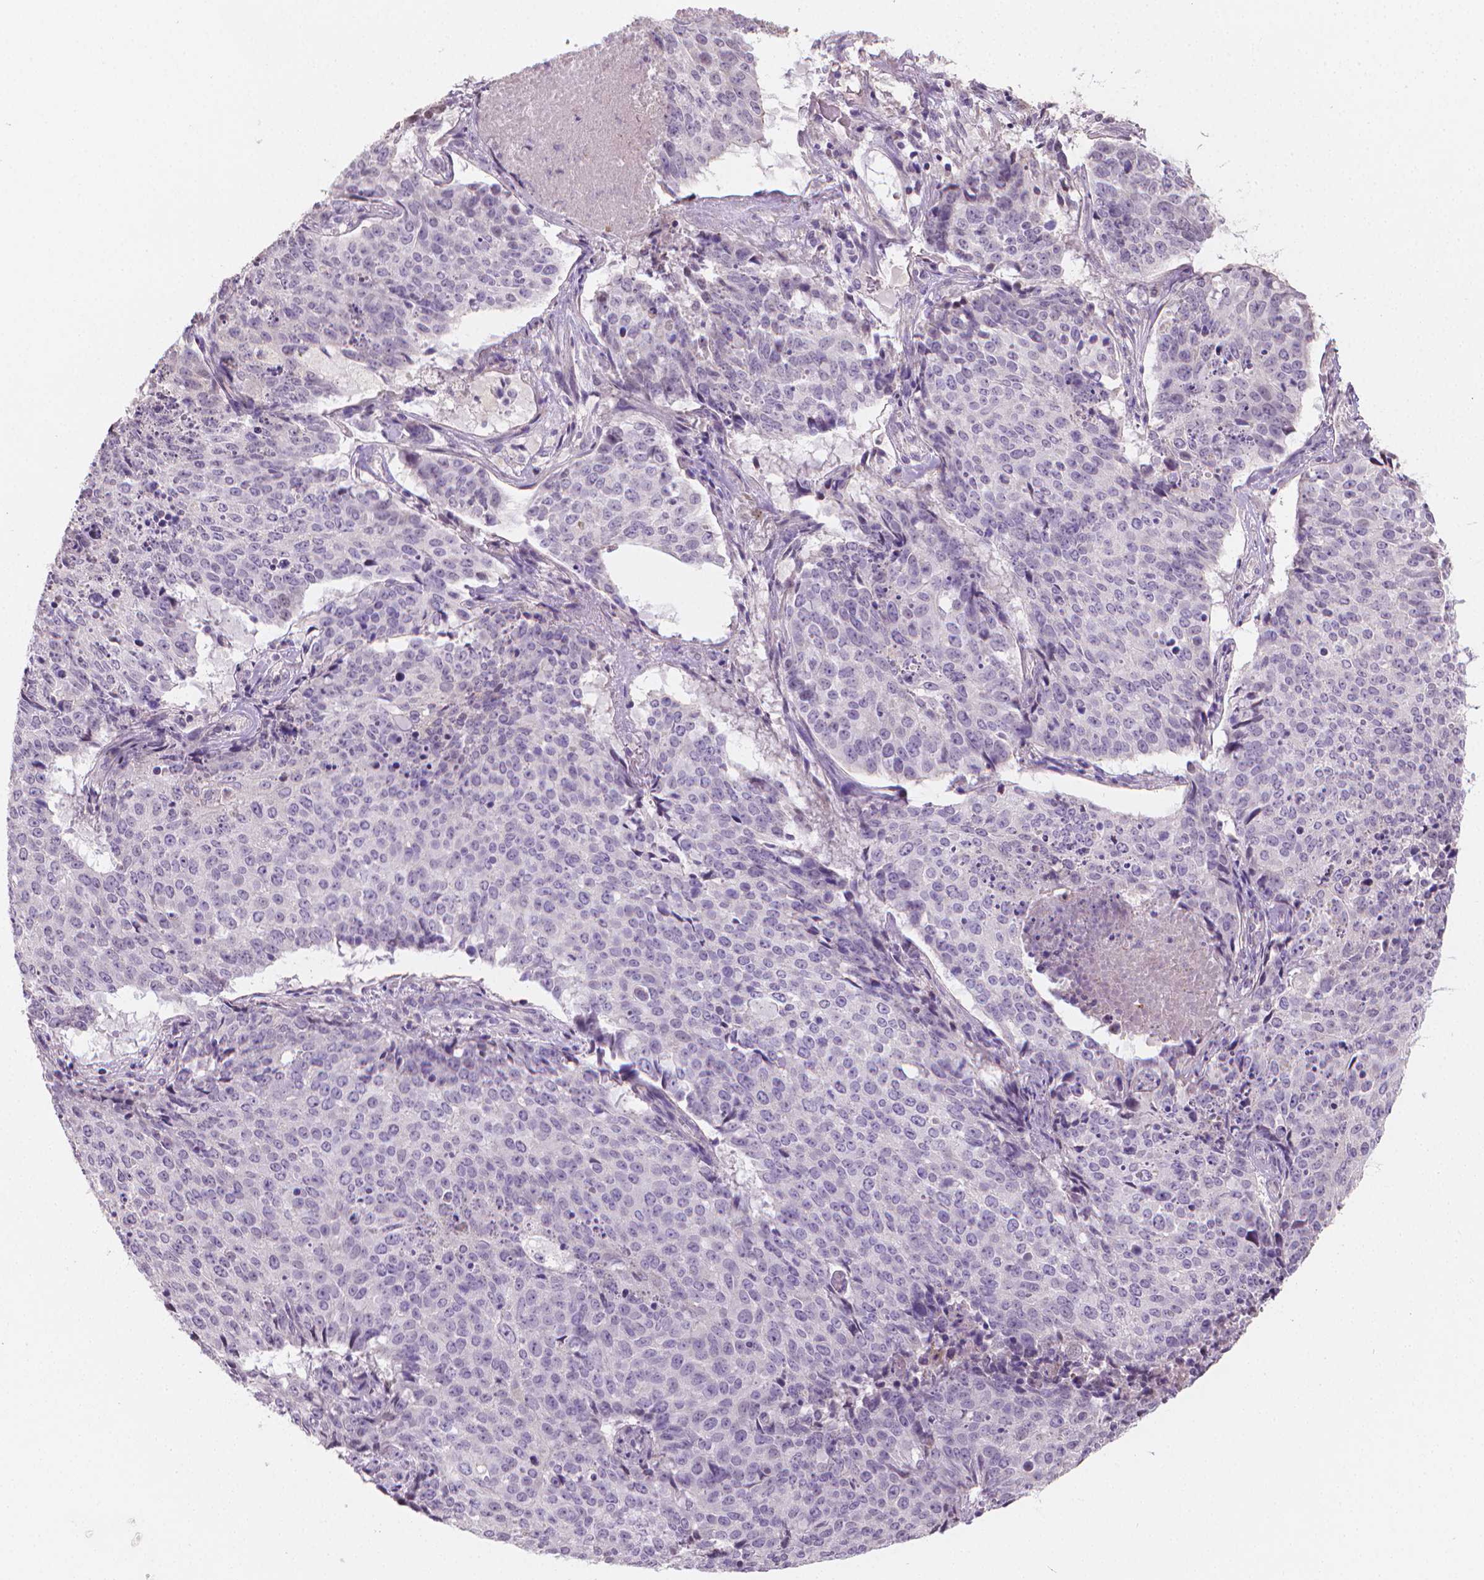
{"staining": {"intensity": "negative", "quantity": "none", "location": "none"}, "tissue": "lung cancer", "cell_type": "Tumor cells", "image_type": "cancer", "snomed": [{"axis": "morphology", "description": "Normal tissue, NOS"}, {"axis": "morphology", "description": "Squamous cell carcinoma, NOS"}, {"axis": "topography", "description": "Bronchus"}, {"axis": "topography", "description": "Lung"}], "caption": "Tumor cells are negative for brown protein staining in lung squamous cell carcinoma.", "gene": "CLXN", "patient": {"sex": "male", "age": 64}}